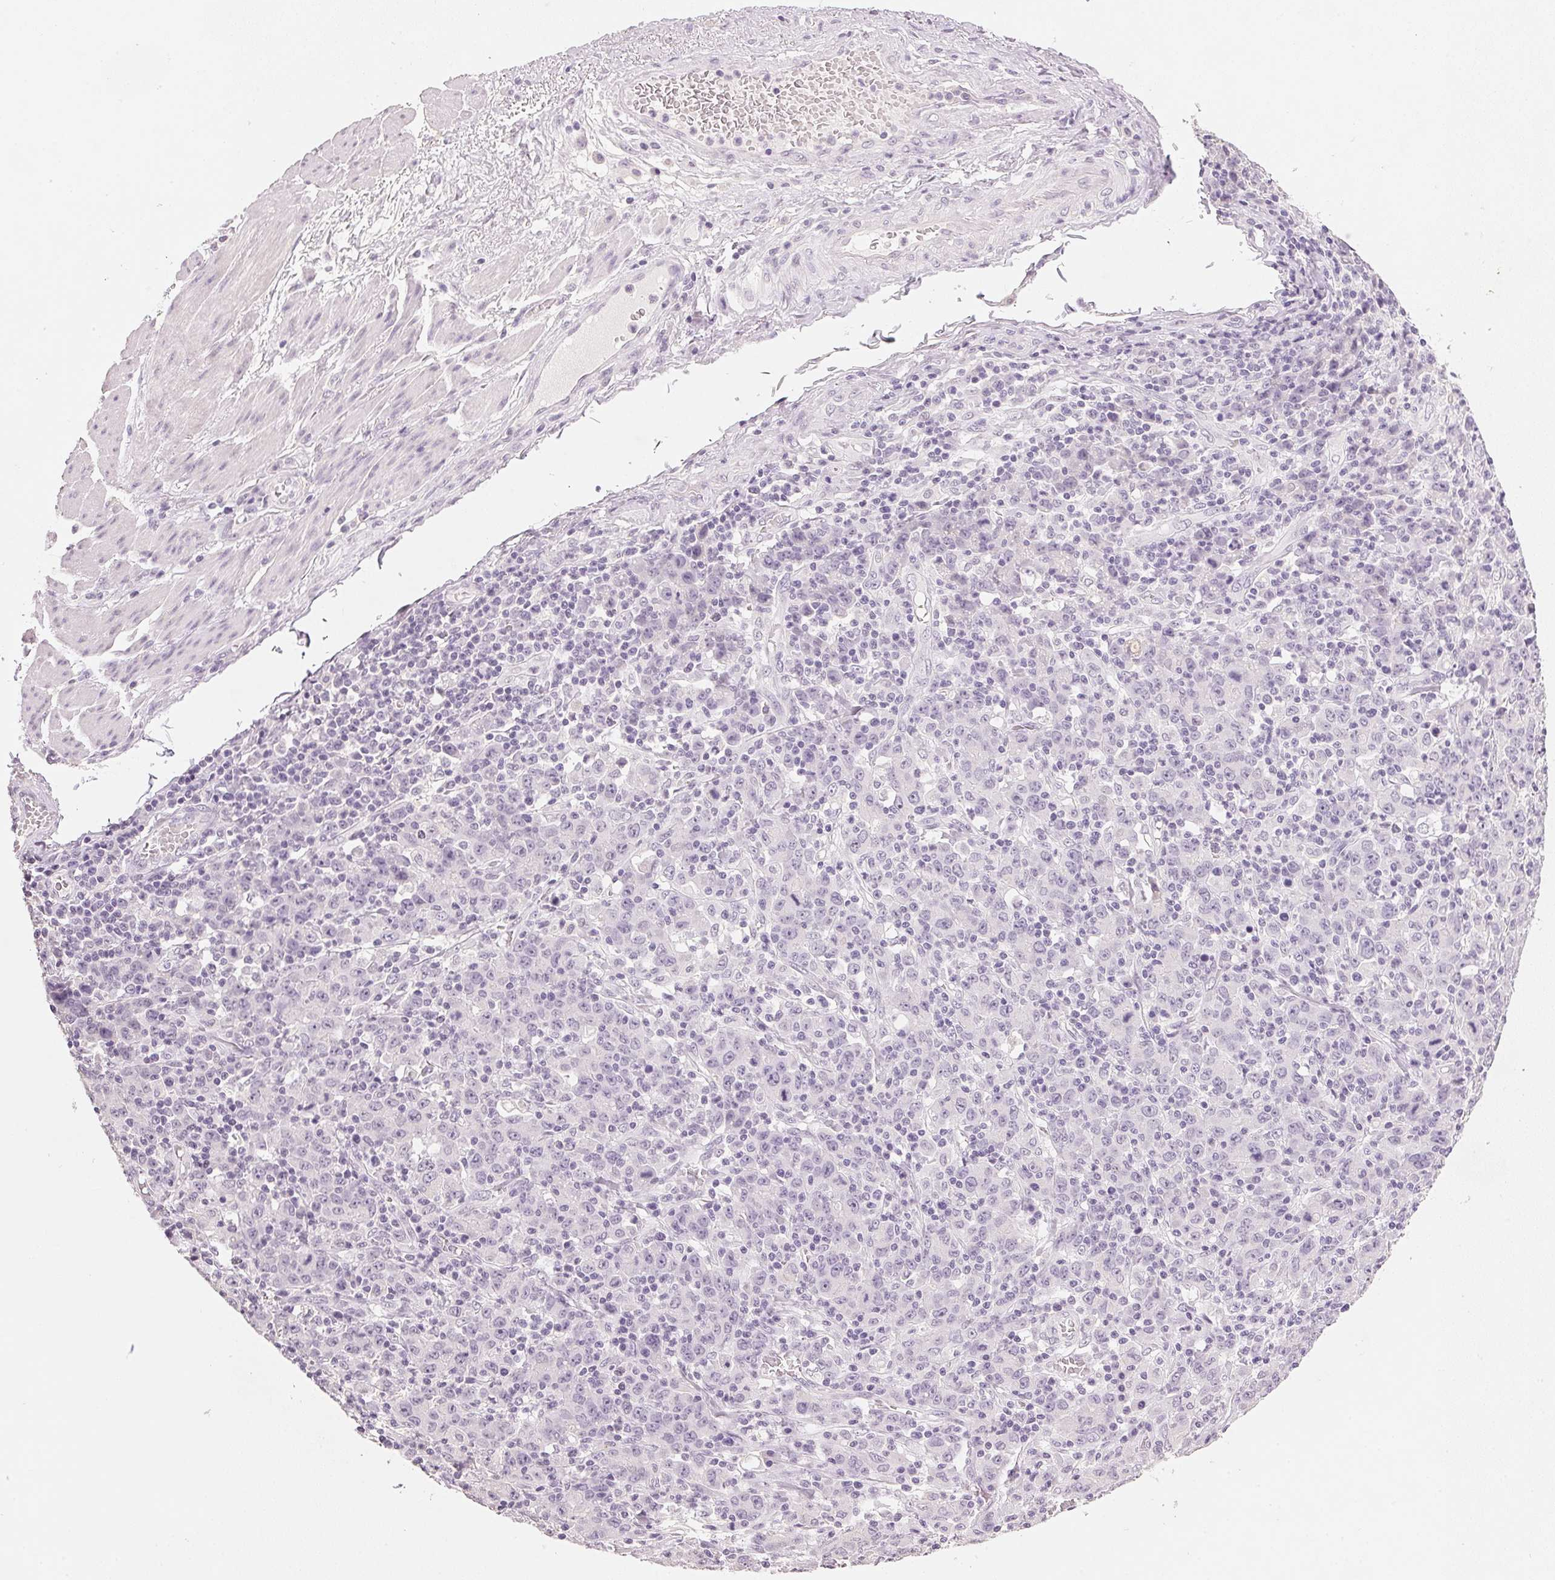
{"staining": {"intensity": "negative", "quantity": "none", "location": "none"}, "tissue": "stomach cancer", "cell_type": "Tumor cells", "image_type": "cancer", "snomed": [{"axis": "morphology", "description": "Adenocarcinoma, NOS"}, {"axis": "topography", "description": "Stomach, upper"}], "caption": "A photomicrograph of human stomach cancer (adenocarcinoma) is negative for staining in tumor cells. (IHC, brightfield microscopy, high magnification).", "gene": "IGFBP1", "patient": {"sex": "male", "age": 69}}